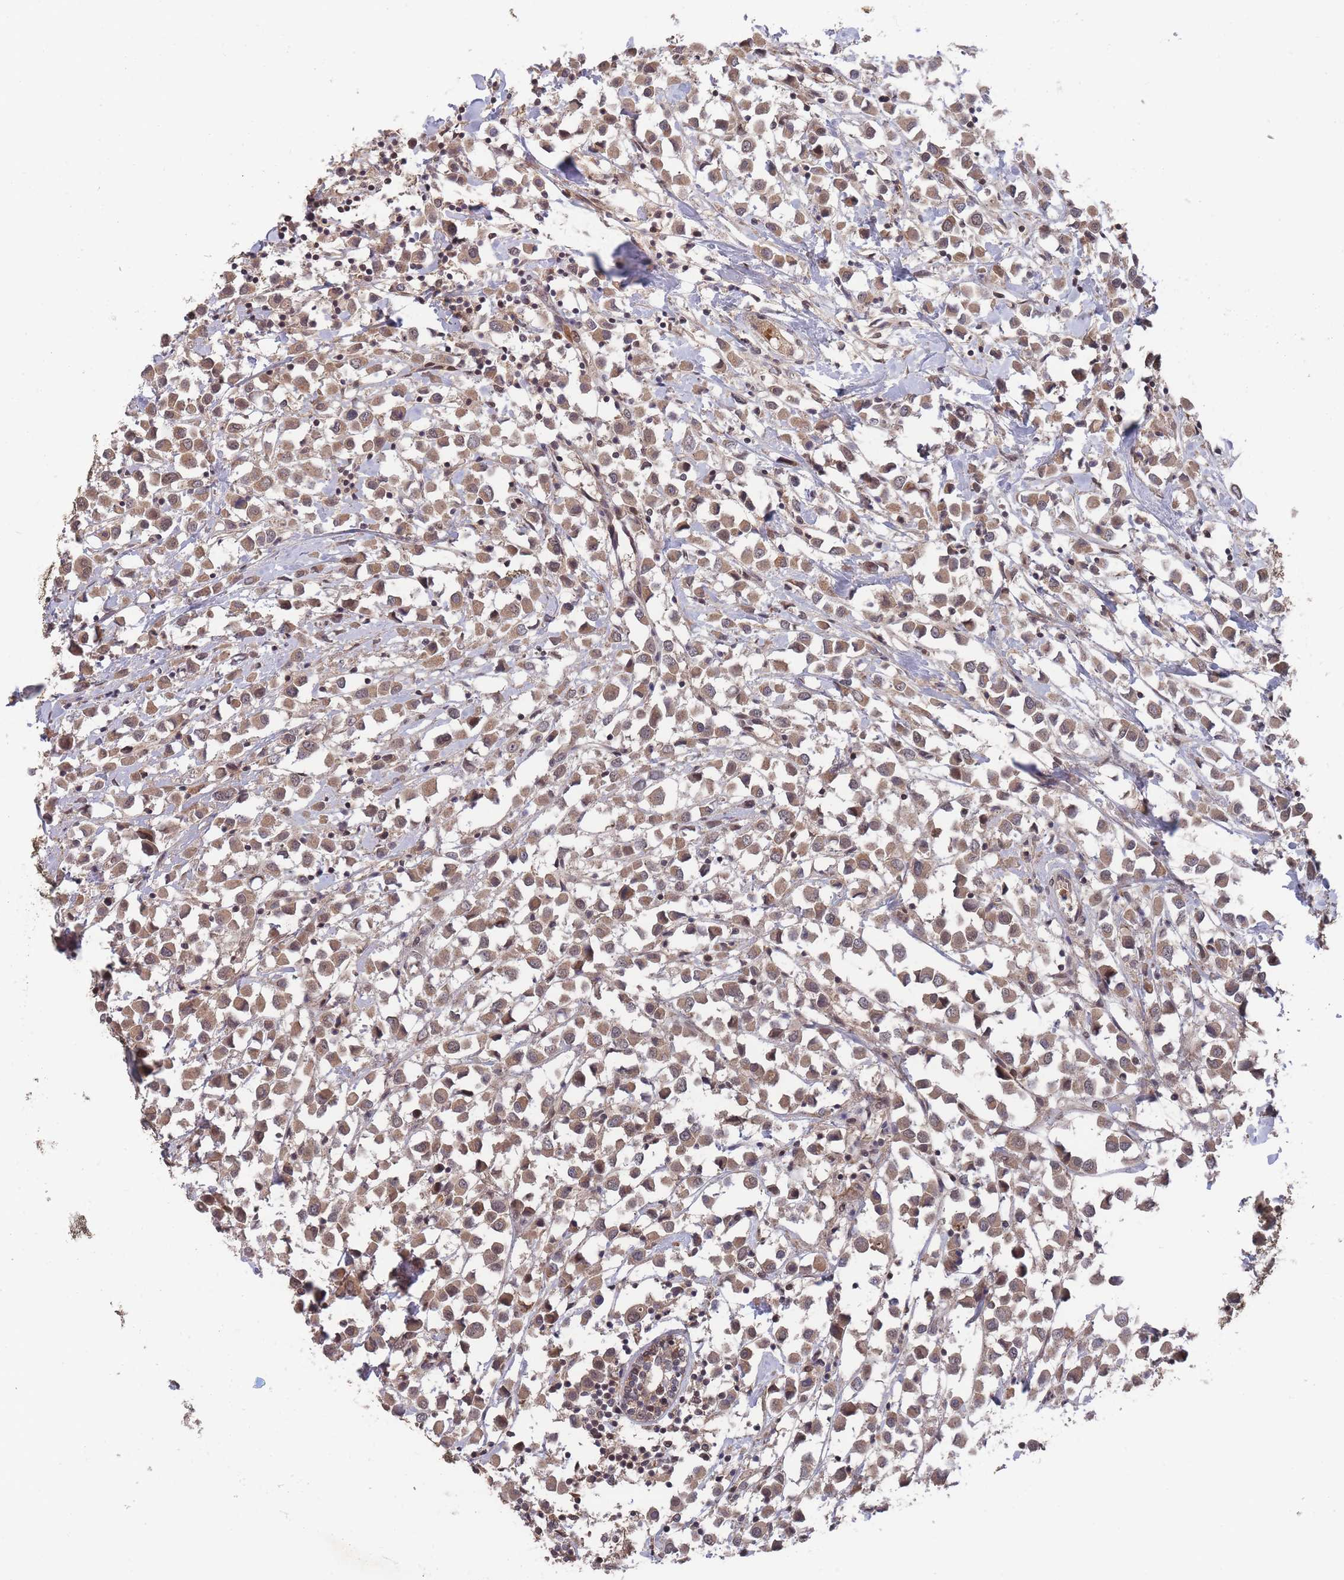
{"staining": {"intensity": "moderate", "quantity": ">75%", "location": "cytoplasmic/membranous"}, "tissue": "breast cancer", "cell_type": "Tumor cells", "image_type": "cancer", "snomed": [{"axis": "morphology", "description": "Duct carcinoma"}, {"axis": "topography", "description": "Breast"}], "caption": "Tumor cells exhibit medium levels of moderate cytoplasmic/membranous expression in about >75% of cells in breast cancer (invasive ductal carcinoma). The protein is stained brown, and the nuclei are stained in blue (DAB IHC with brightfield microscopy, high magnification).", "gene": "SF3B1", "patient": {"sex": "female", "age": 61}}